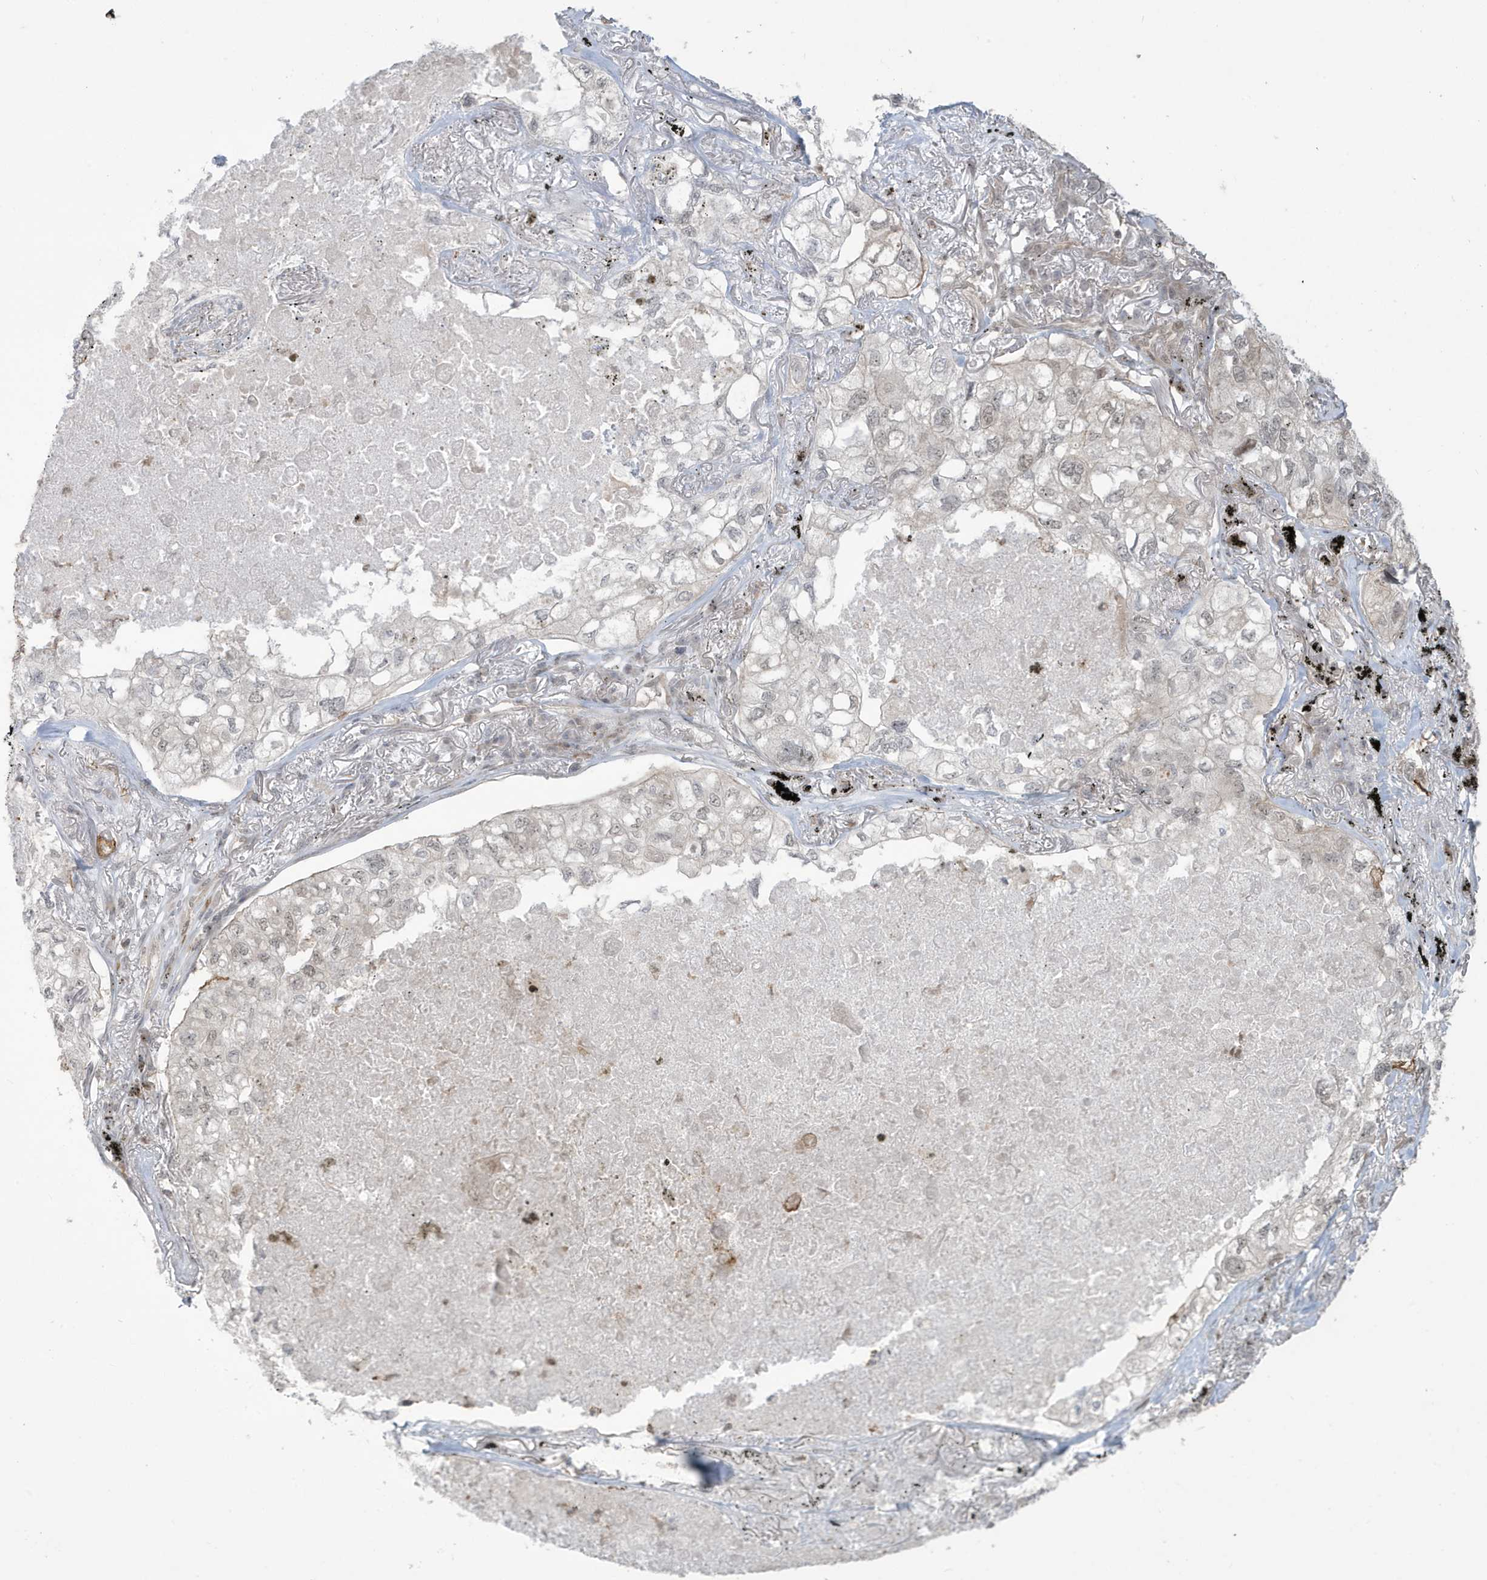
{"staining": {"intensity": "negative", "quantity": "none", "location": "none"}, "tissue": "lung cancer", "cell_type": "Tumor cells", "image_type": "cancer", "snomed": [{"axis": "morphology", "description": "Adenocarcinoma, NOS"}, {"axis": "topography", "description": "Lung"}], "caption": "Photomicrograph shows no significant protein staining in tumor cells of lung adenocarcinoma.", "gene": "C1orf52", "patient": {"sex": "male", "age": 65}}